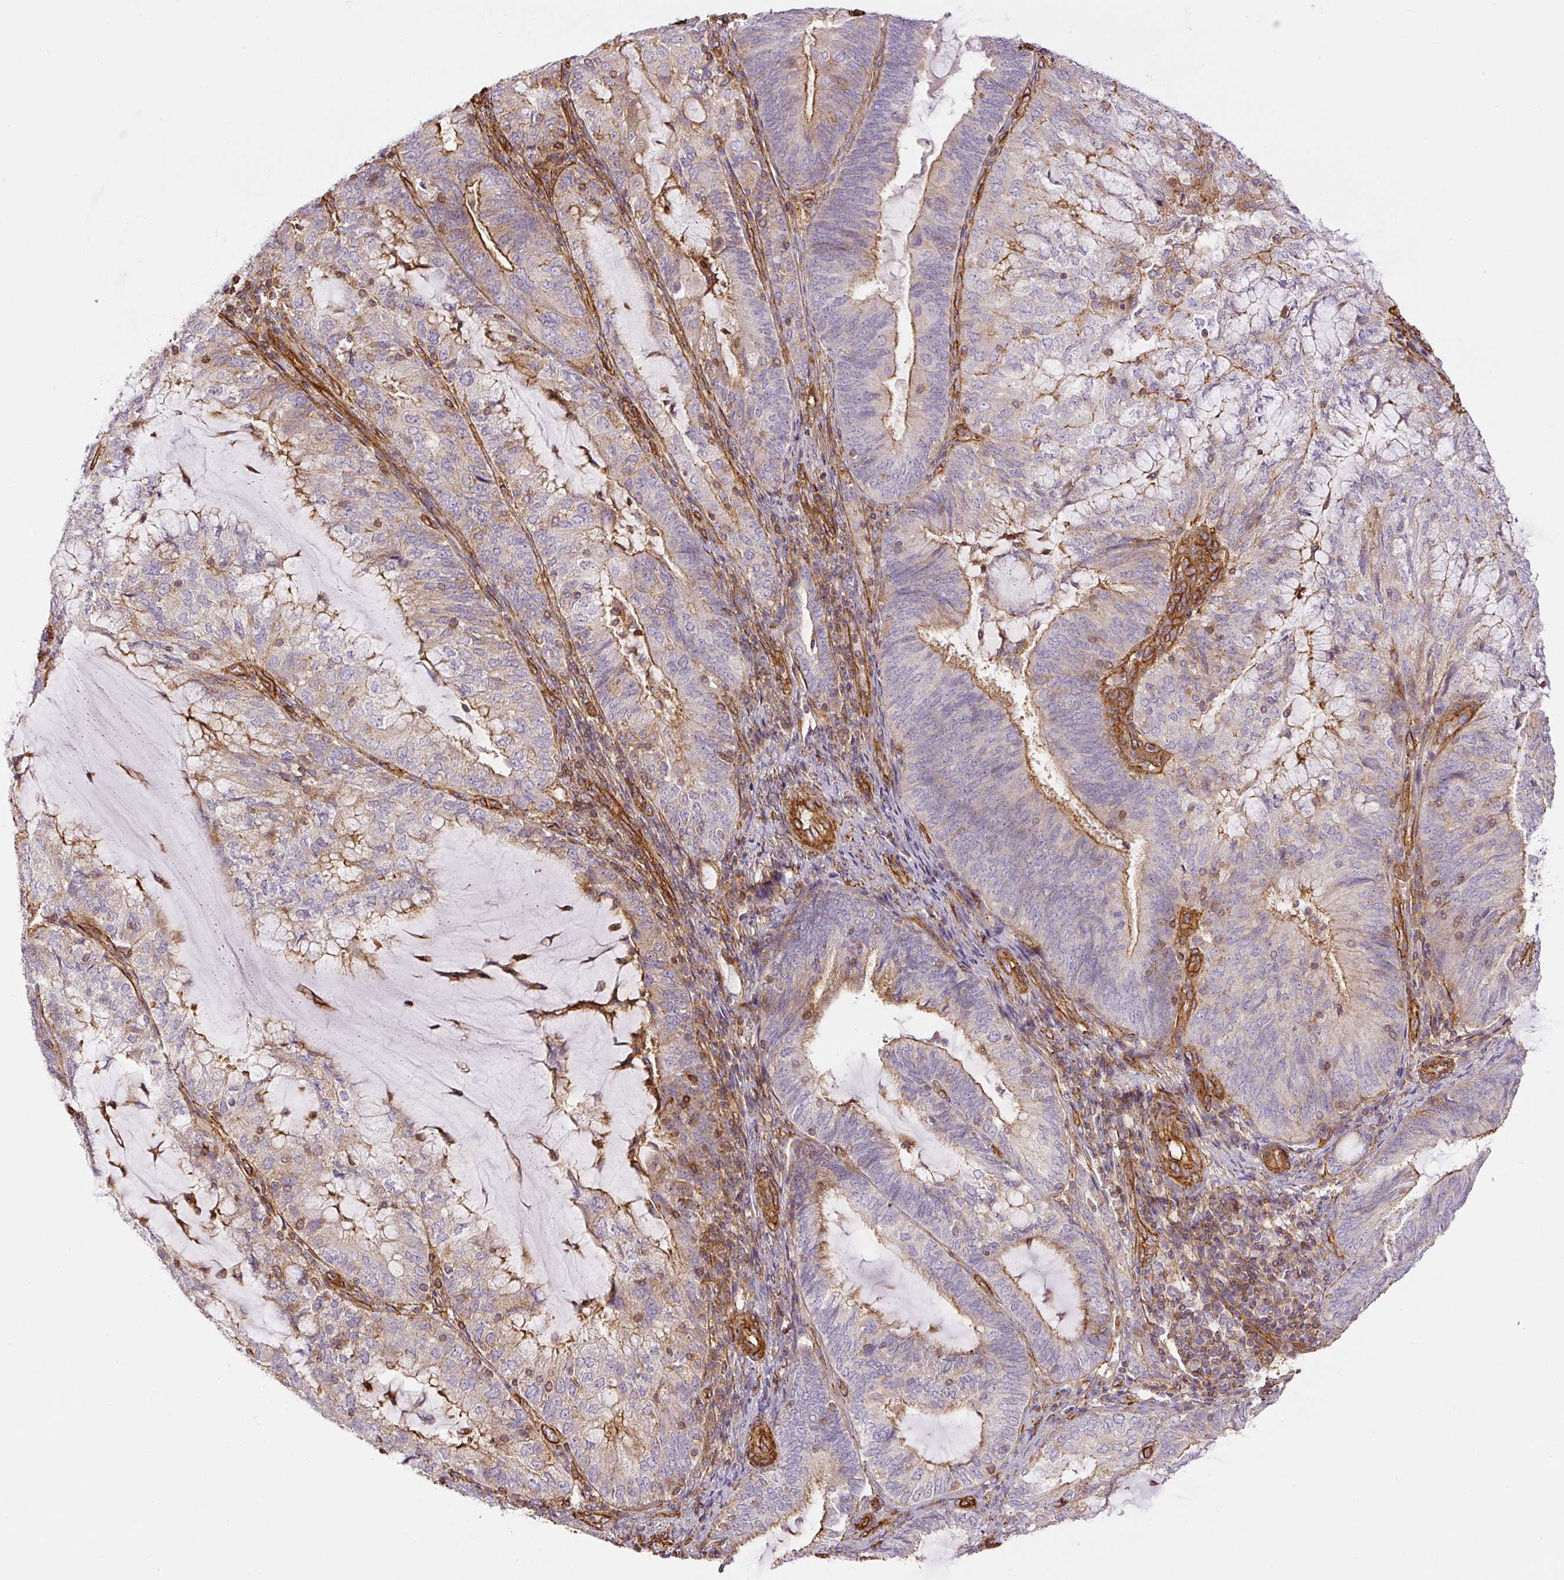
{"staining": {"intensity": "moderate", "quantity": "25%-75%", "location": "cytoplasmic/membranous"}, "tissue": "endometrial cancer", "cell_type": "Tumor cells", "image_type": "cancer", "snomed": [{"axis": "morphology", "description": "Adenocarcinoma, NOS"}, {"axis": "topography", "description": "Endometrium"}], "caption": "Protein analysis of endometrial cancer (adenocarcinoma) tissue exhibits moderate cytoplasmic/membranous expression in about 25%-75% of tumor cells.", "gene": "MYL12A", "patient": {"sex": "female", "age": 81}}